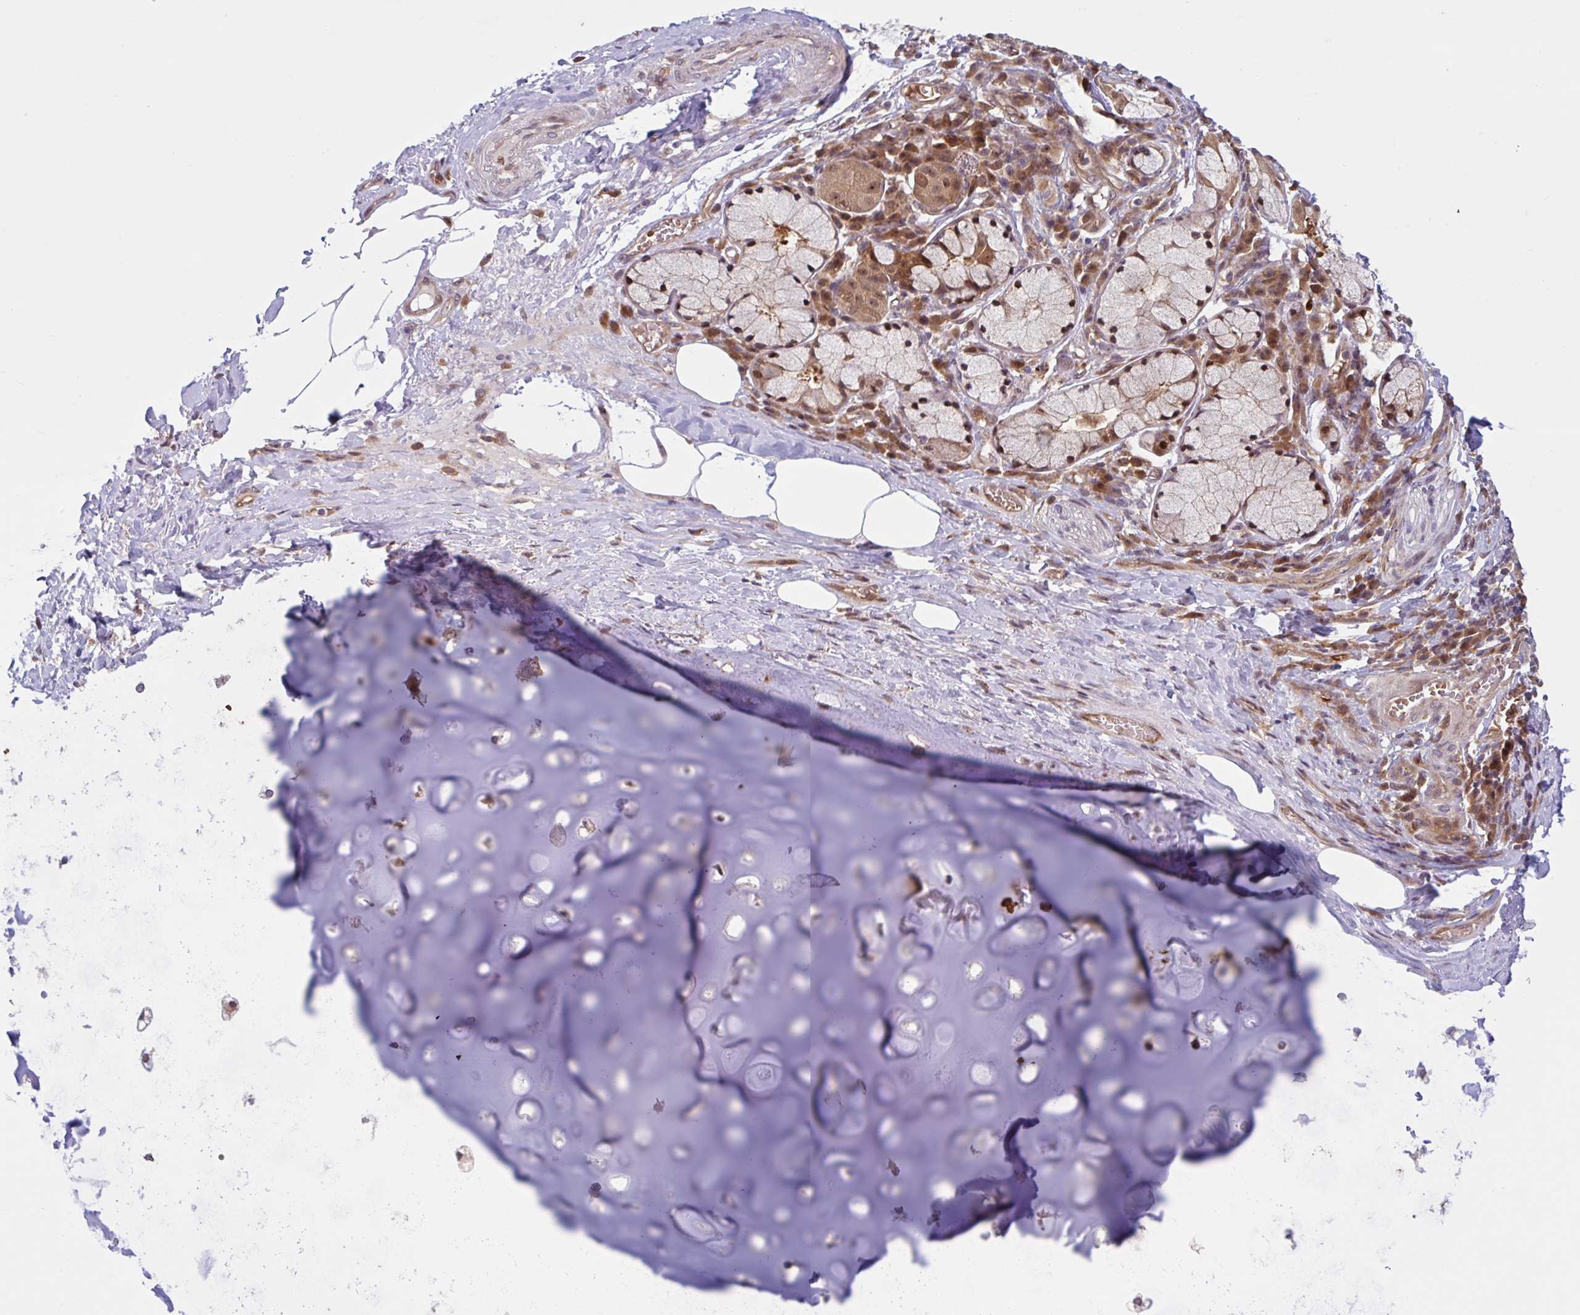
{"staining": {"intensity": "negative", "quantity": "none", "location": "none"}, "tissue": "adipose tissue", "cell_type": "Adipocytes", "image_type": "normal", "snomed": [{"axis": "morphology", "description": "Normal tissue, NOS"}, {"axis": "topography", "description": "Cartilage tissue"}, {"axis": "topography", "description": "Bronchus"}], "caption": "Protein analysis of unremarkable adipose tissue reveals no significant positivity in adipocytes. (Brightfield microscopy of DAB (3,3'-diaminobenzidine) immunohistochemistry at high magnification).", "gene": "HMBS", "patient": {"sex": "male", "age": 56}}